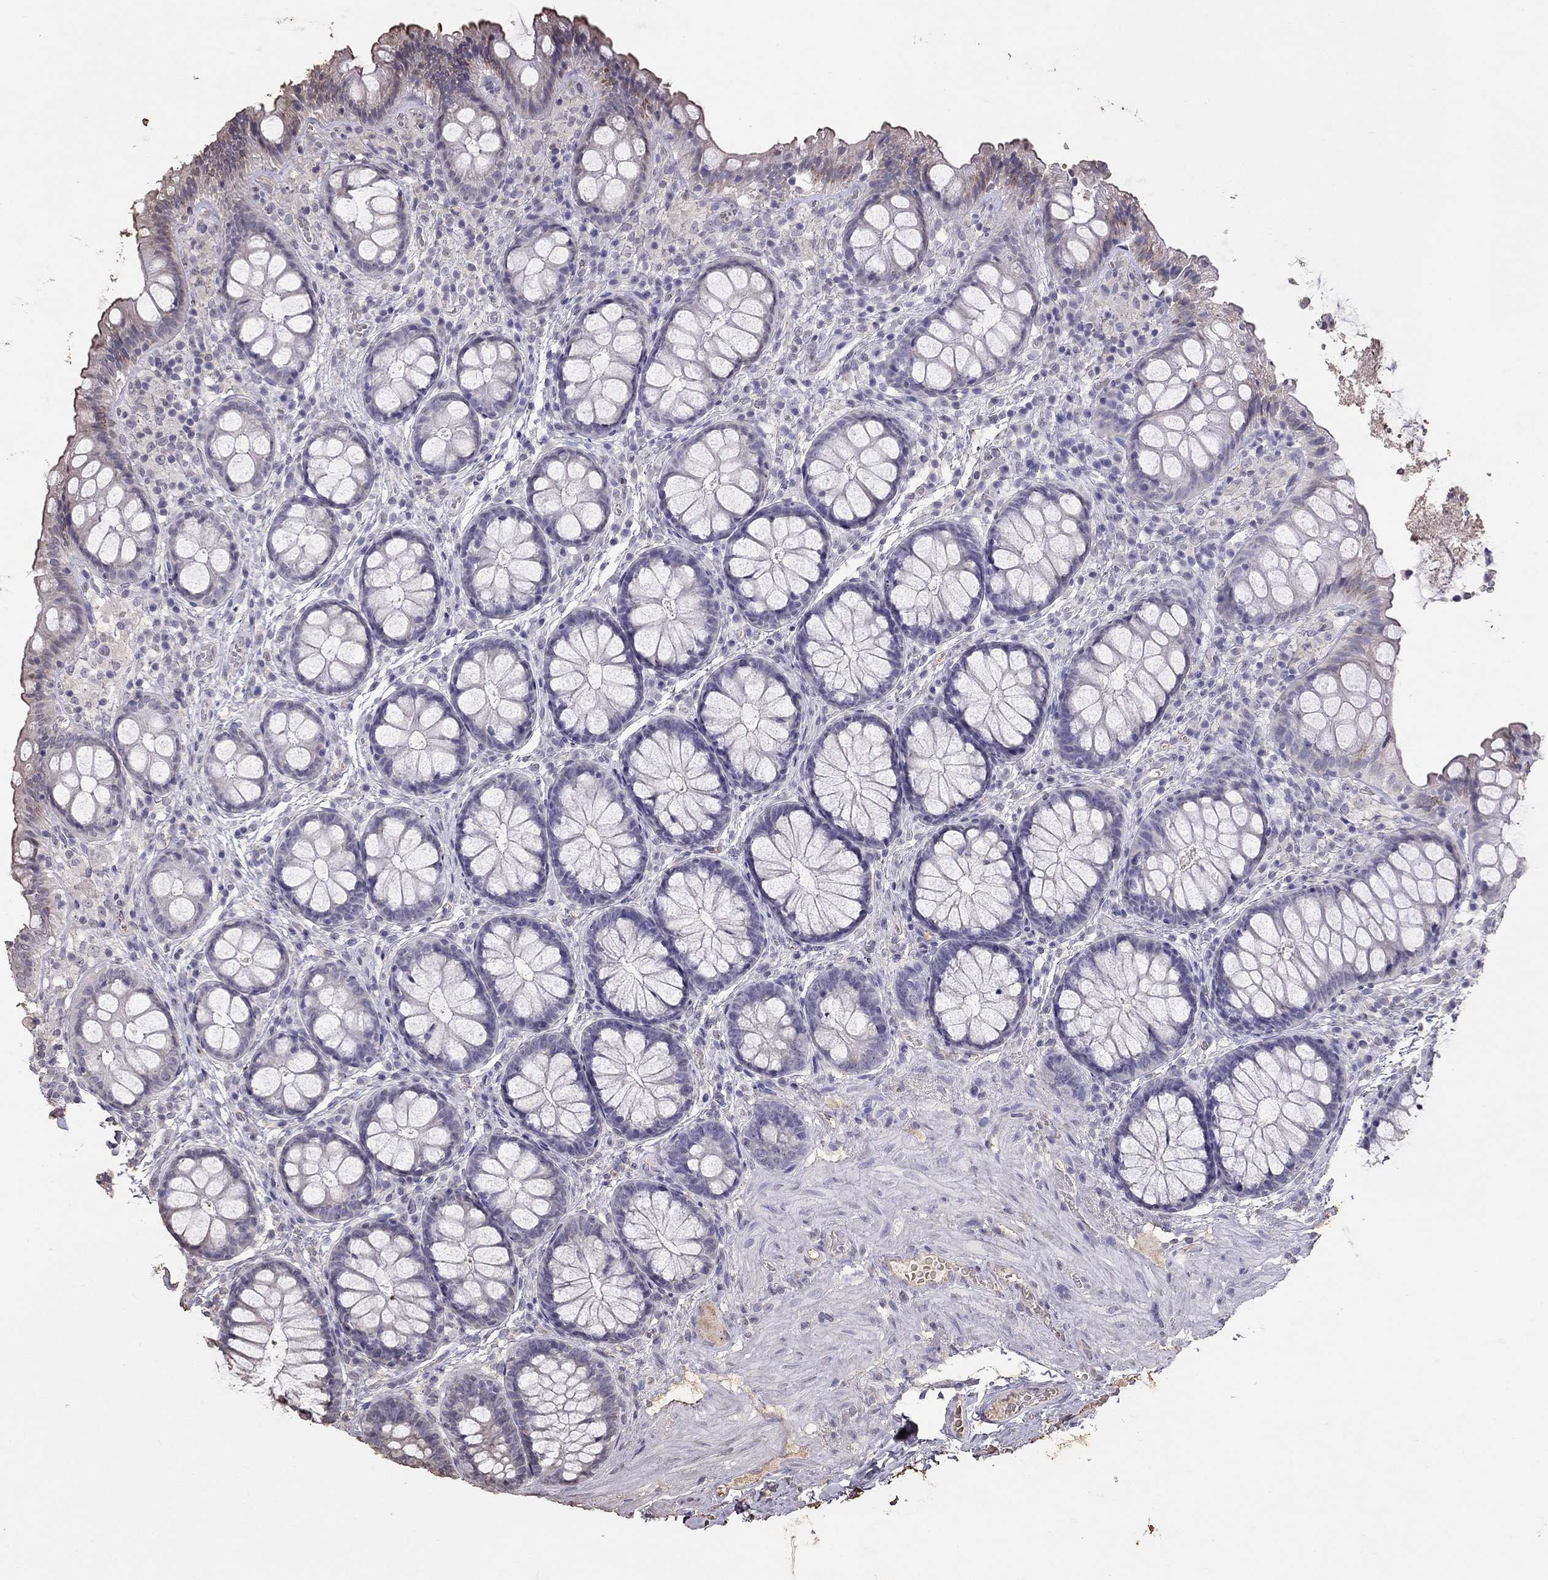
{"staining": {"intensity": "negative", "quantity": "none", "location": "none"}, "tissue": "colon", "cell_type": "Endothelial cells", "image_type": "normal", "snomed": [{"axis": "morphology", "description": "Normal tissue, NOS"}, {"axis": "topography", "description": "Colon"}], "caption": "This is an immunohistochemistry photomicrograph of normal colon. There is no positivity in endothelial cells.", "gene": "SUN3", "patient": {"sex": "female", "age": 86}}